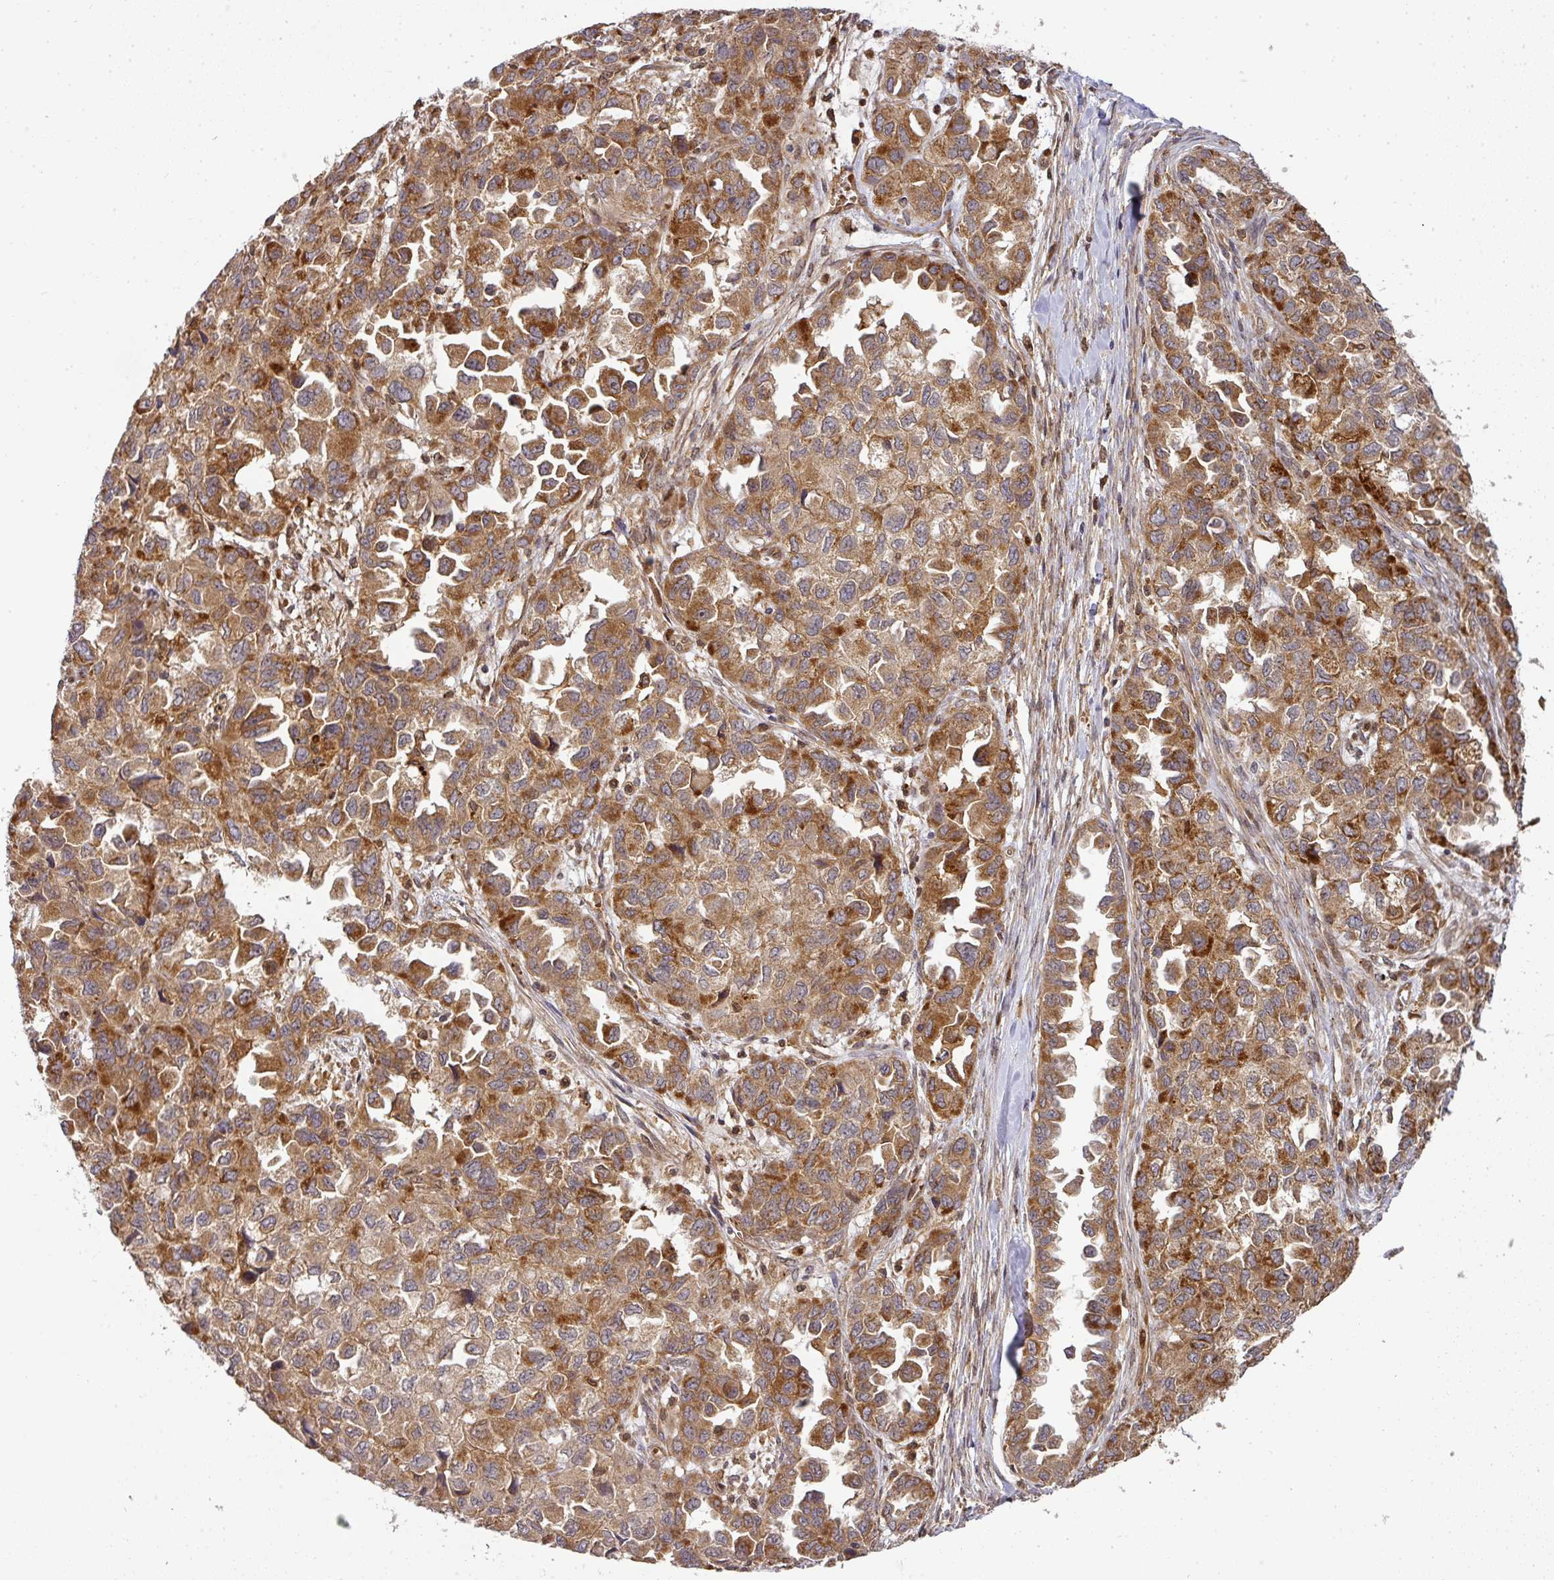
{"staining": {"intensity": "strong", "quantity": ">75%", "location": "cytoplasmic/membranous"}, "tissue": "ovarian cancer", "cell_type": "Tumor cells", "image_type": "cancer", "snomed": [{"axis": "morphology", "description": "Cystadenocarcinoma, serous, NOS"}, {"axis": "topography", "description": "Ovary"}], "caption": "High-magnification brightfield microscopy of ovarian serous cystadenocarcinoma stained with DAB (3,3'-diaminobenzidine) (brown) and counterstained with hematoxylin (blue). tumor cells exhibit strong cytoplasmic/membranous staining is appreciated in approximately>75% of cells.", "gene": "MALSU1", "patient": {"sex": "female", "age": 84}}